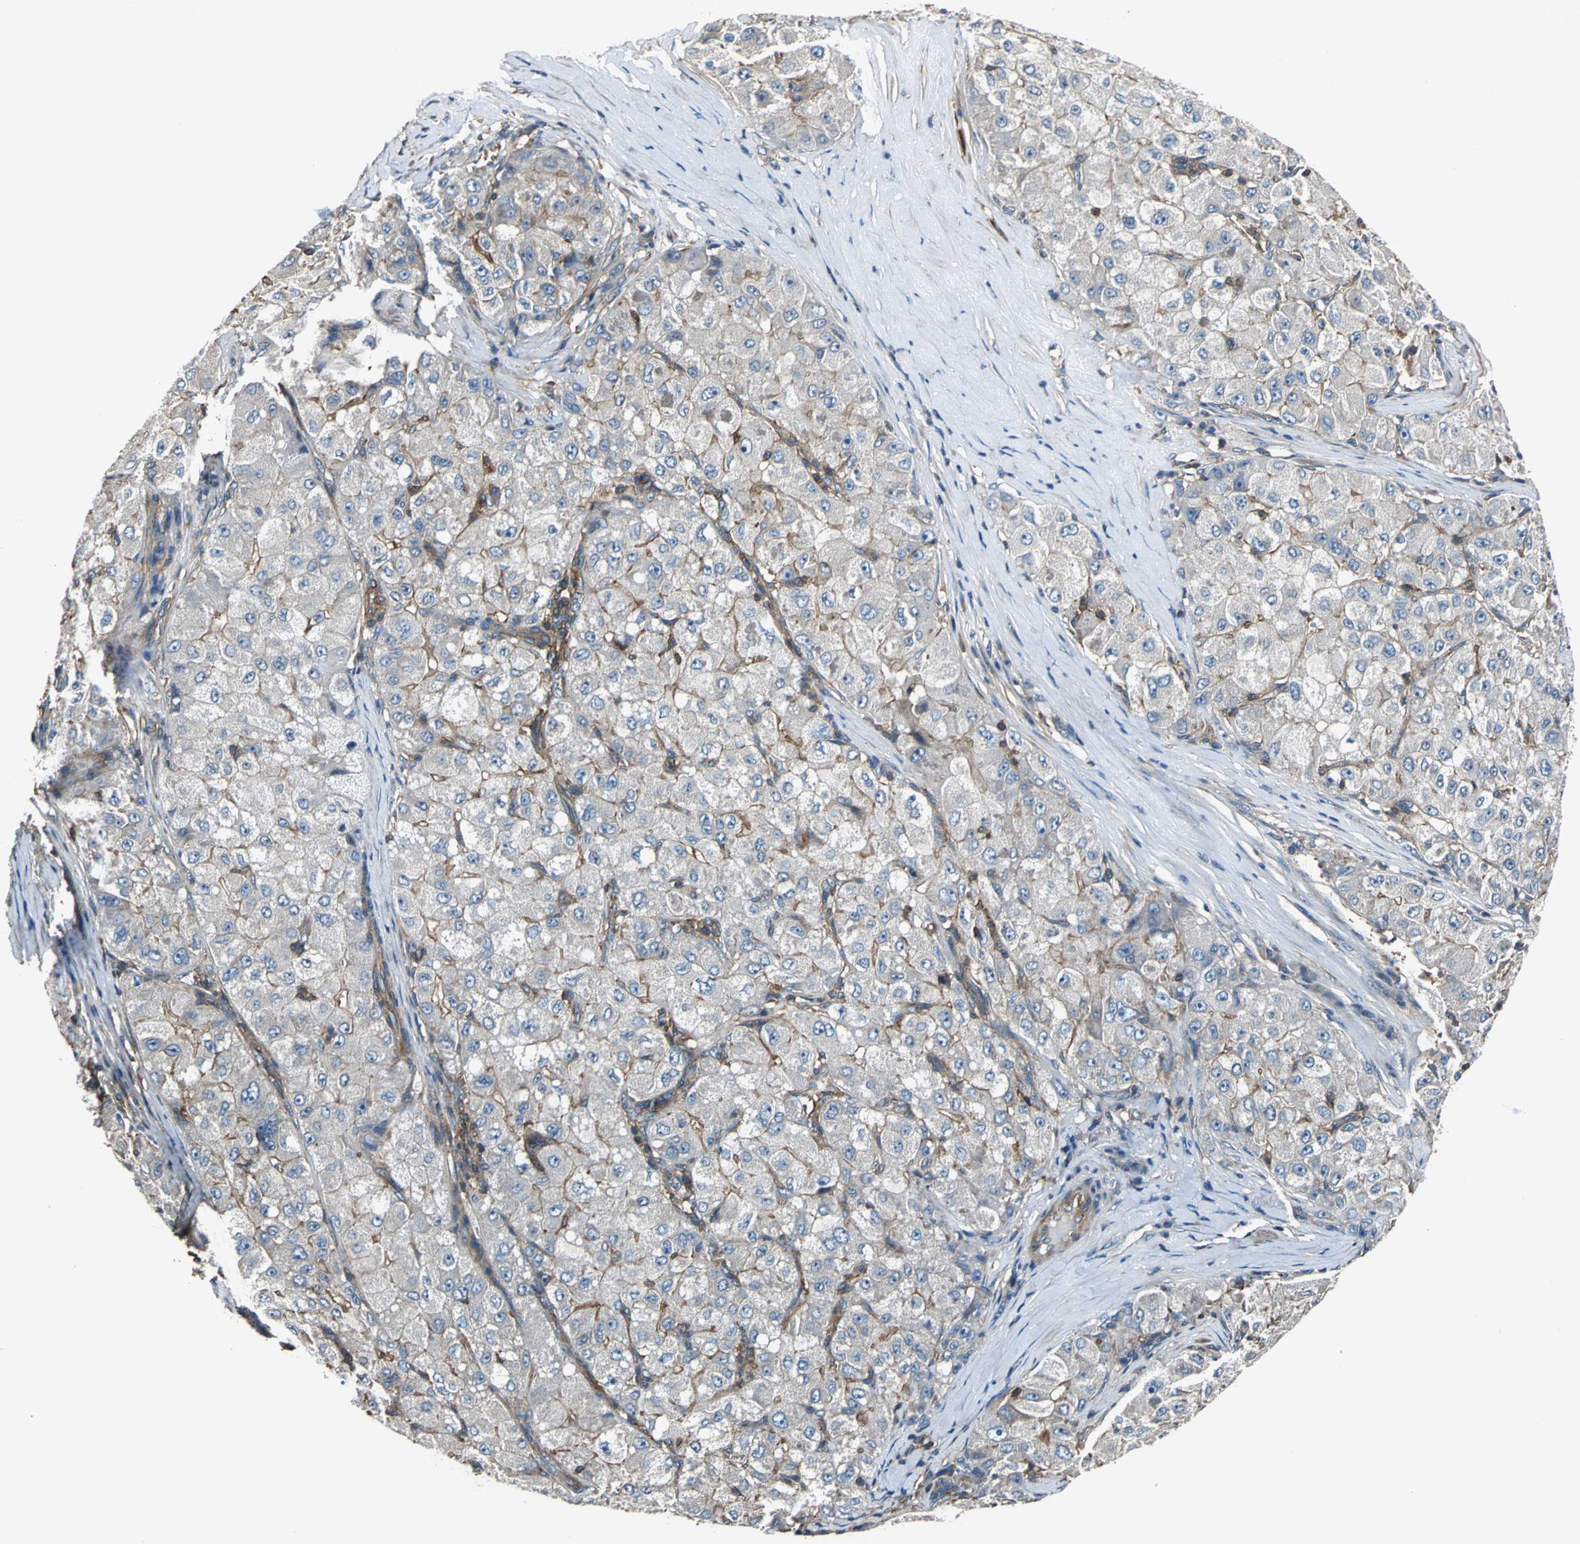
{"staining": {"intensity": "weak", "quantity": "25%-75%", "location": "cytoplasmic/membranous"}, "tissue": "liver cancer", "cell_type": "Tumor cells", "image_type": "cancer", "snomed": [{"axis": "morphology", "description": "Carcinoma, Hepatocellular, NOS"}, {"axis": "topography", "description": "Liver"}], "caption": "Weak cytoplasmic/membranous staining for a protein is seen in about 25%-75% of tumor cells of hepatocellular carcinoma (liver) using immunohistochemistry.", "gene": "PARVA", "patient": {"sex": "male", "age": 80}}